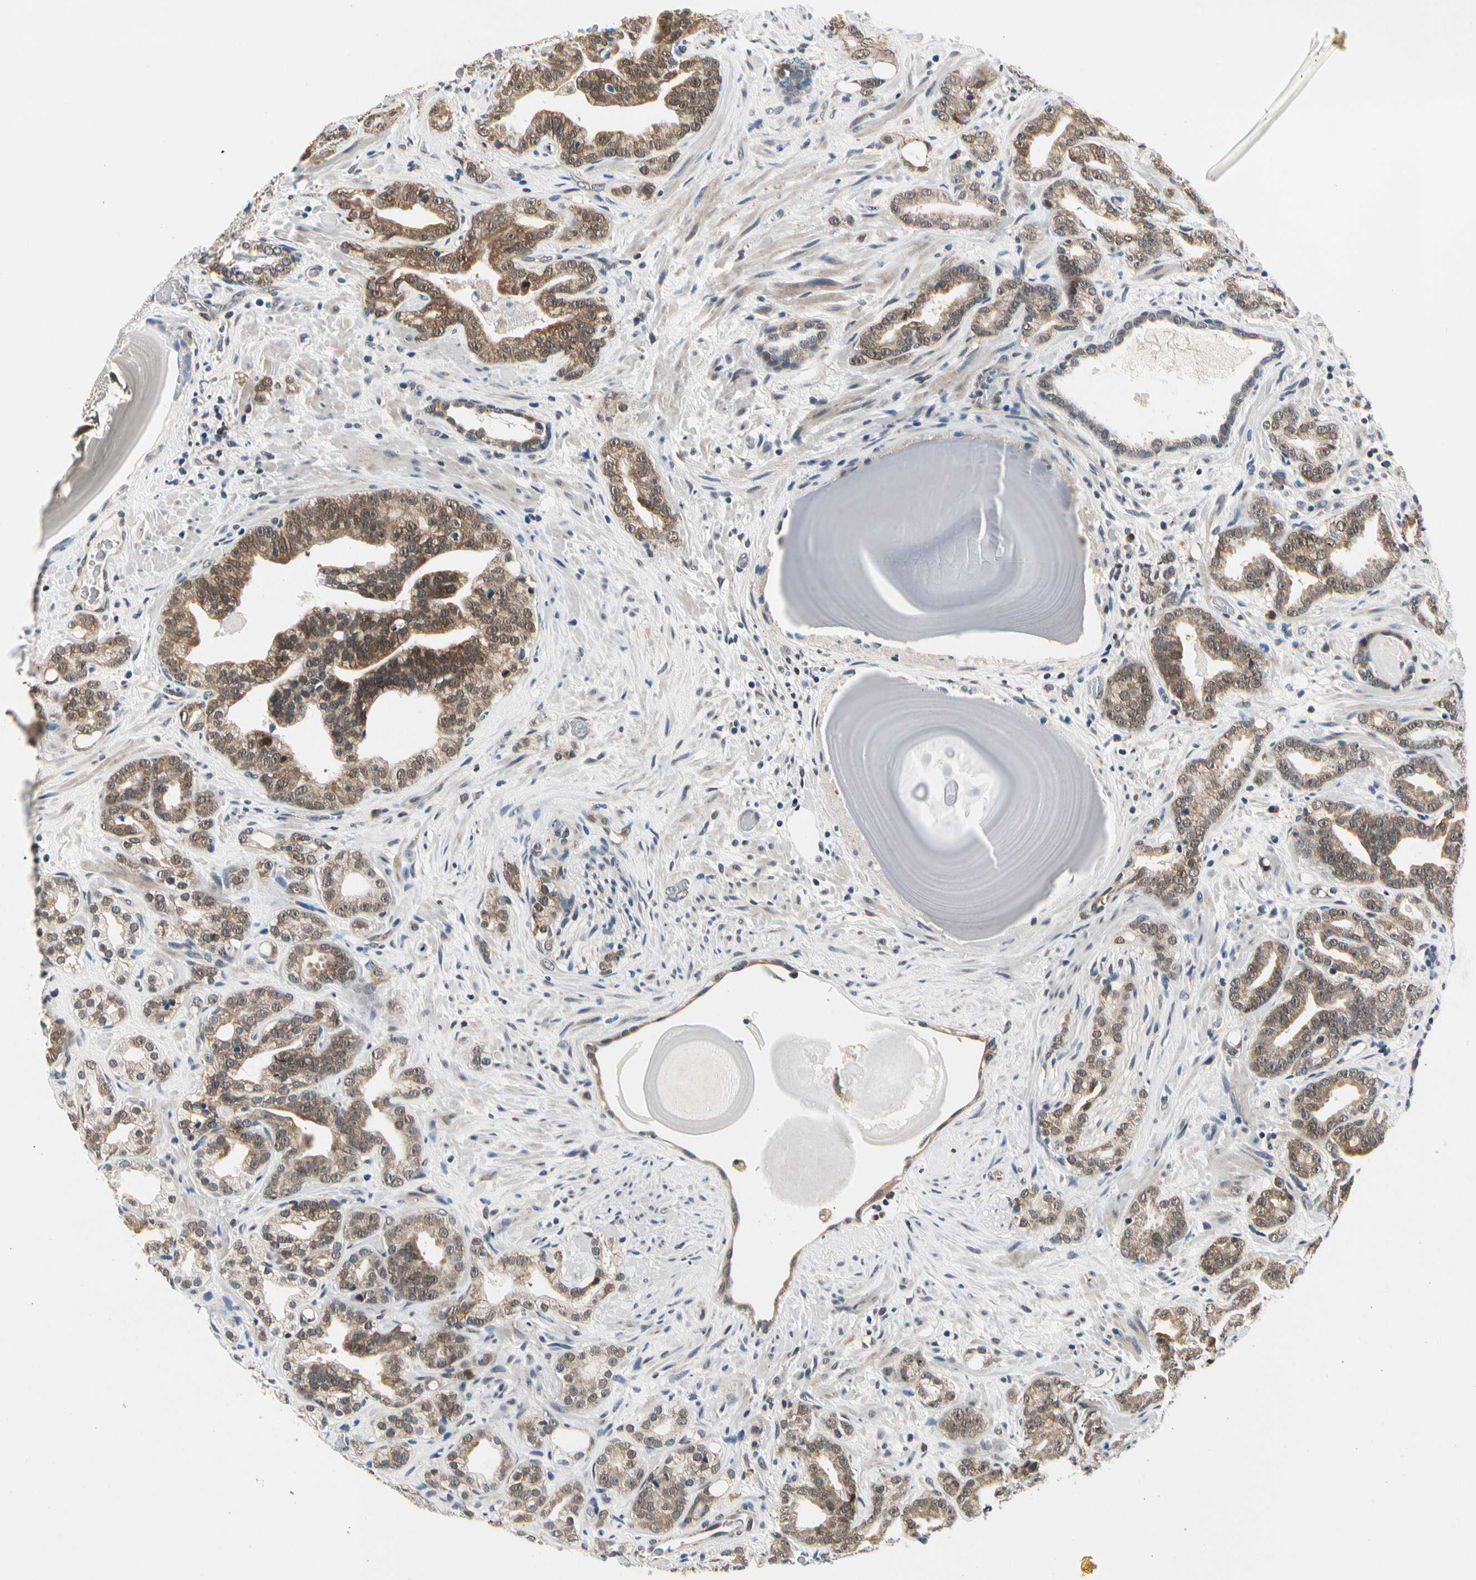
{"staining": {"intensity": "strong", "quantity": ">75%", "location": "cytoplasmic/membranous"}, "tissue": "prostate cancer", "cell_type": "Tumor cells", "image_type": "cancer", "snomed": [{"axis": "morphology", "description": "Adenocarcinoma, Low grade"}, {"axis": "topography", "description": "Prostate"}], "caption": "Immunohistochemistry of human prostate cancer (adenocarcinoma (low-grade)) reveals high levels of strong cytoplasmic/membranous expression in approximately >75% of tumor cells.", "gene": "PDK2", "patient": {"sex": "male", "age": 63}}